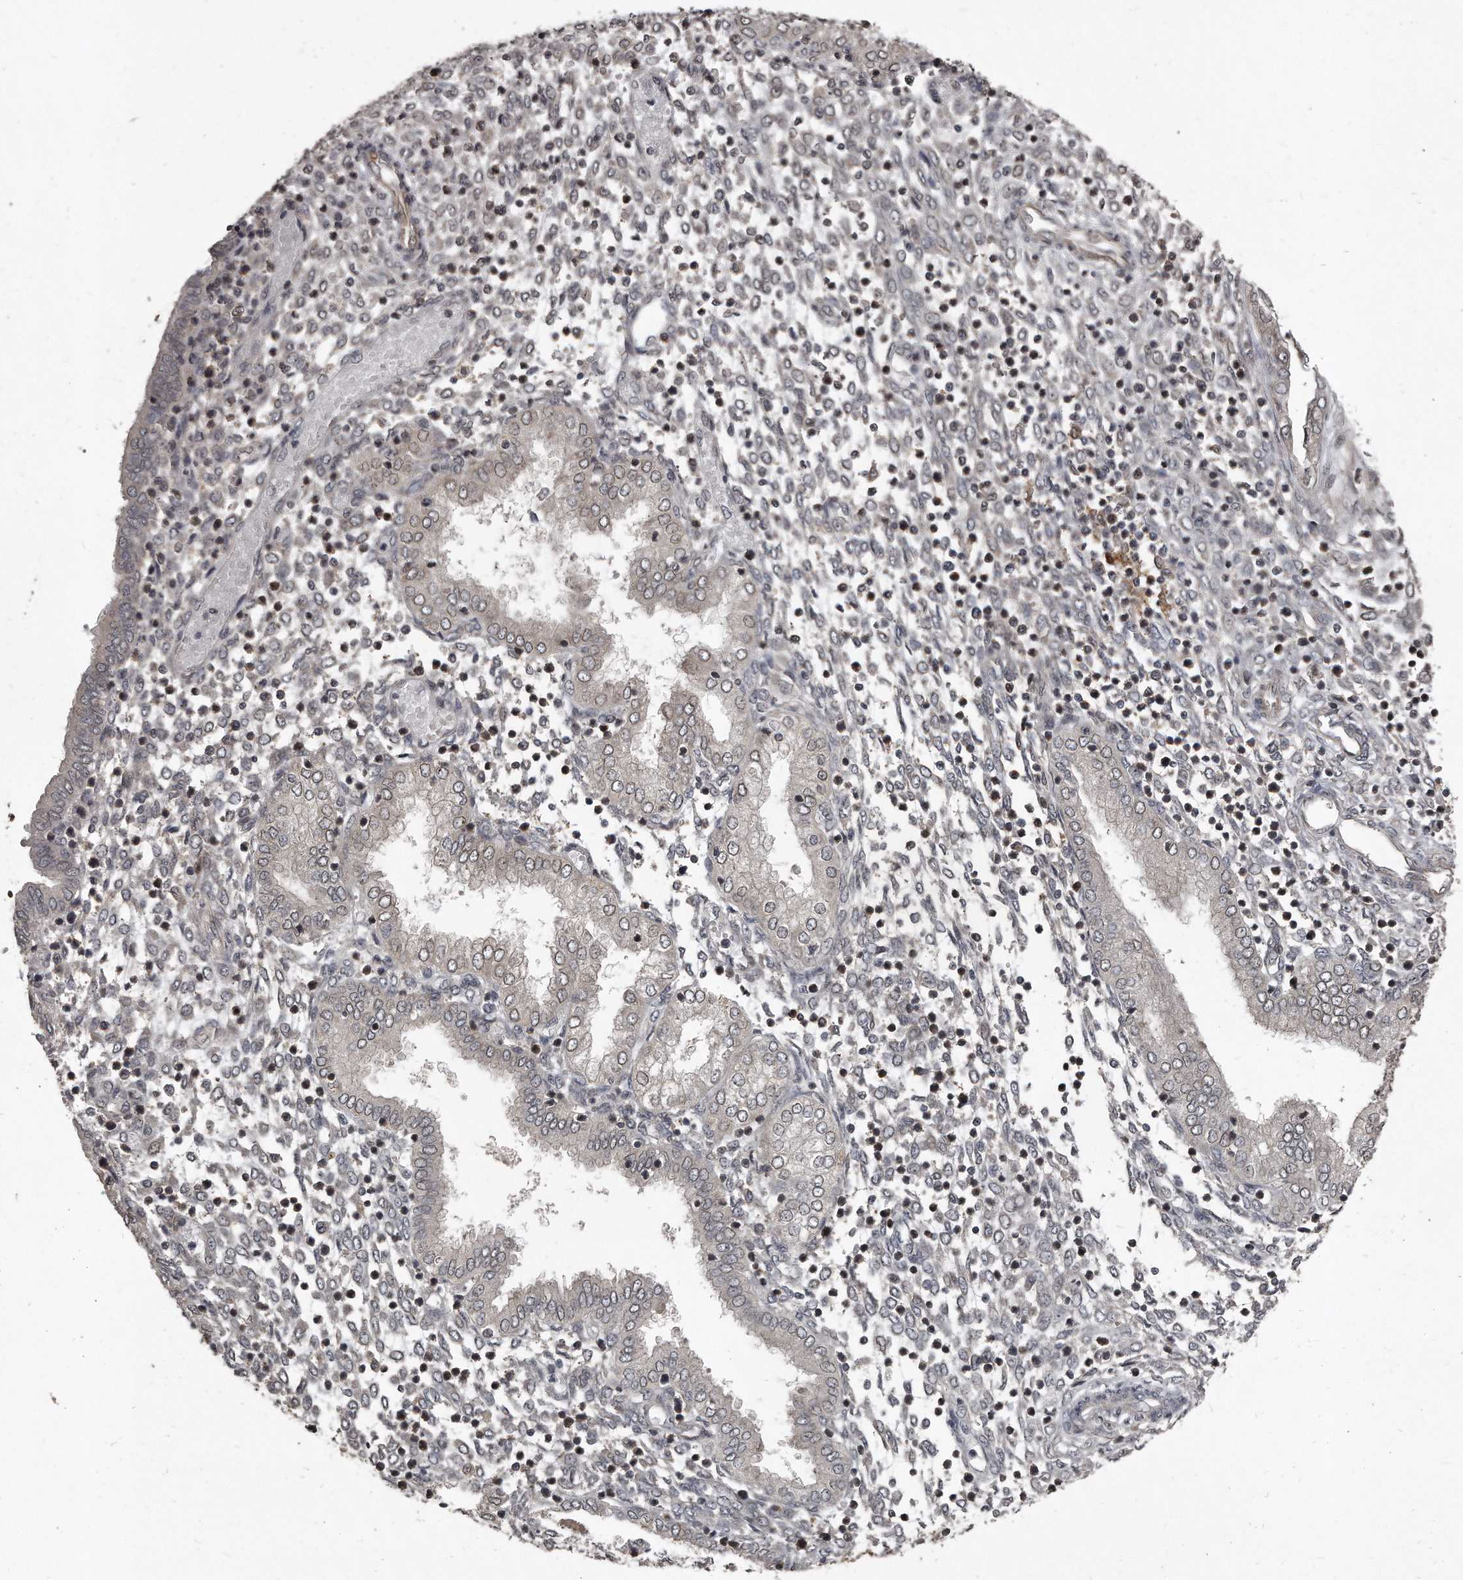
{"staining": {"intensity": "moderate", "quantity": "<25%", "location": "cytoplasmic/membranous,nuclear"}, "tissue": "endometrium", "cell_type": "Cells in endometrial stroma", "image_type": "normal", "snomed": [{"axis": "morphology", "description": "Normal tissue, NOS"}, {"axis": "topography", "description": "Endometrium"}], "caption": "Immunohistochemical staining of unremarkable human endometrium exhibits <25% levels of moderate cytoplasmic/membranous,nuclear protein expression in approximately <25% of cells in endometrial stroma.", "gene": "GCH1", "patient": {"sex": "female", "age": 53}}